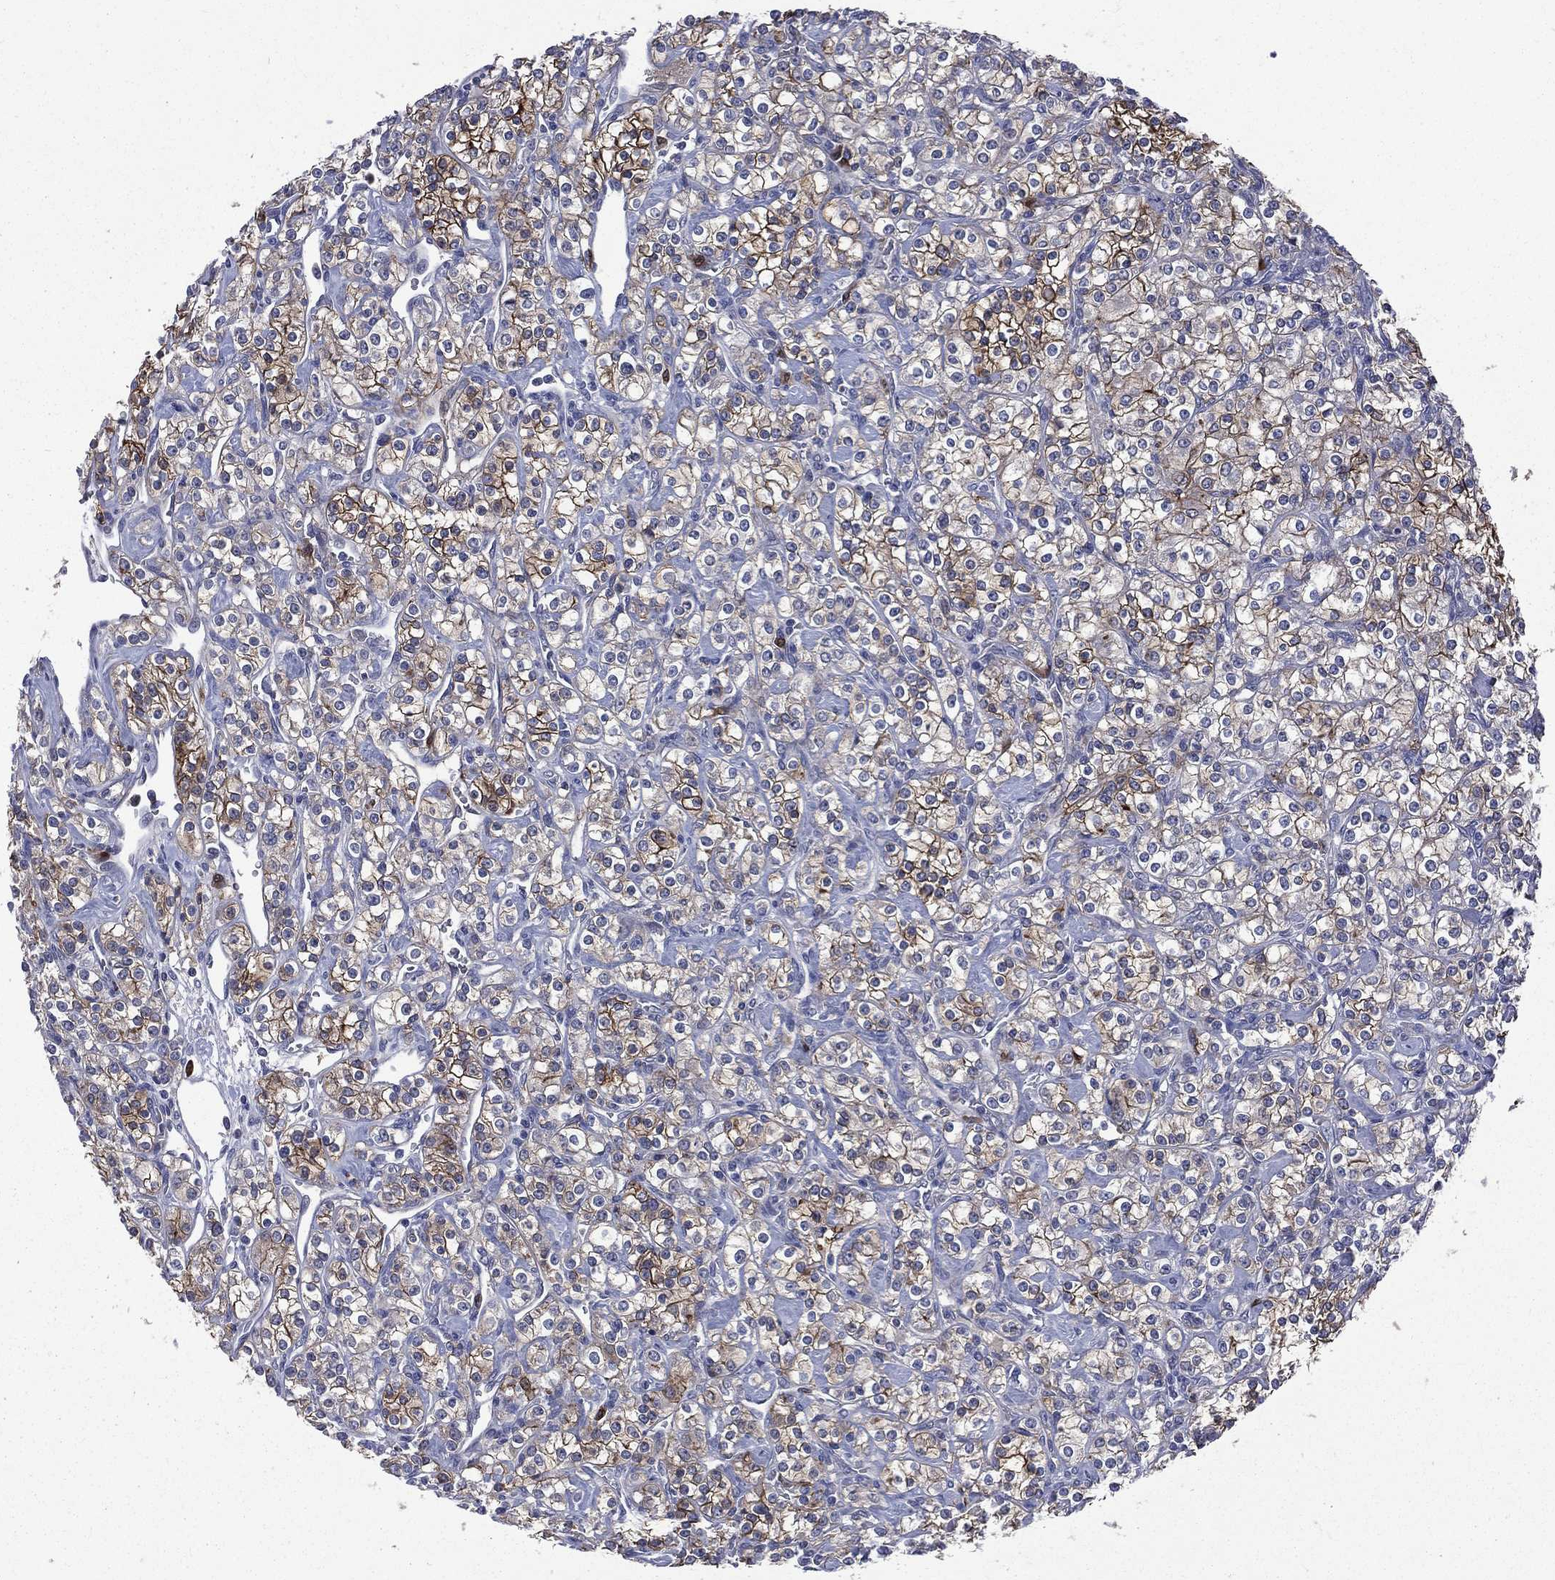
{"staining": {"intensity": "strong", "quantity": "<25%", "location": "cytoplasmic/membranous"}, "tissue": "renal cancer", "cell_type": "Tumor cells", "image_type": "cancer", "snomed": [{"axis": "morphology", "description": "Adenocarcinoma, NOS"}, {"axis": "topography", "description": "Kidney"}], "caption": "Immunohistochemistry (DAB) staining of human adenocarcinoma (renal) demonstrates strong cytoplasmic/membranous protein positivity in approximately <25% of tumor cells. The protein is shown in brown color, while the nuclei are stained blue.", "gene": "CA12", "patient": {"sex": "male", "age": 77}}